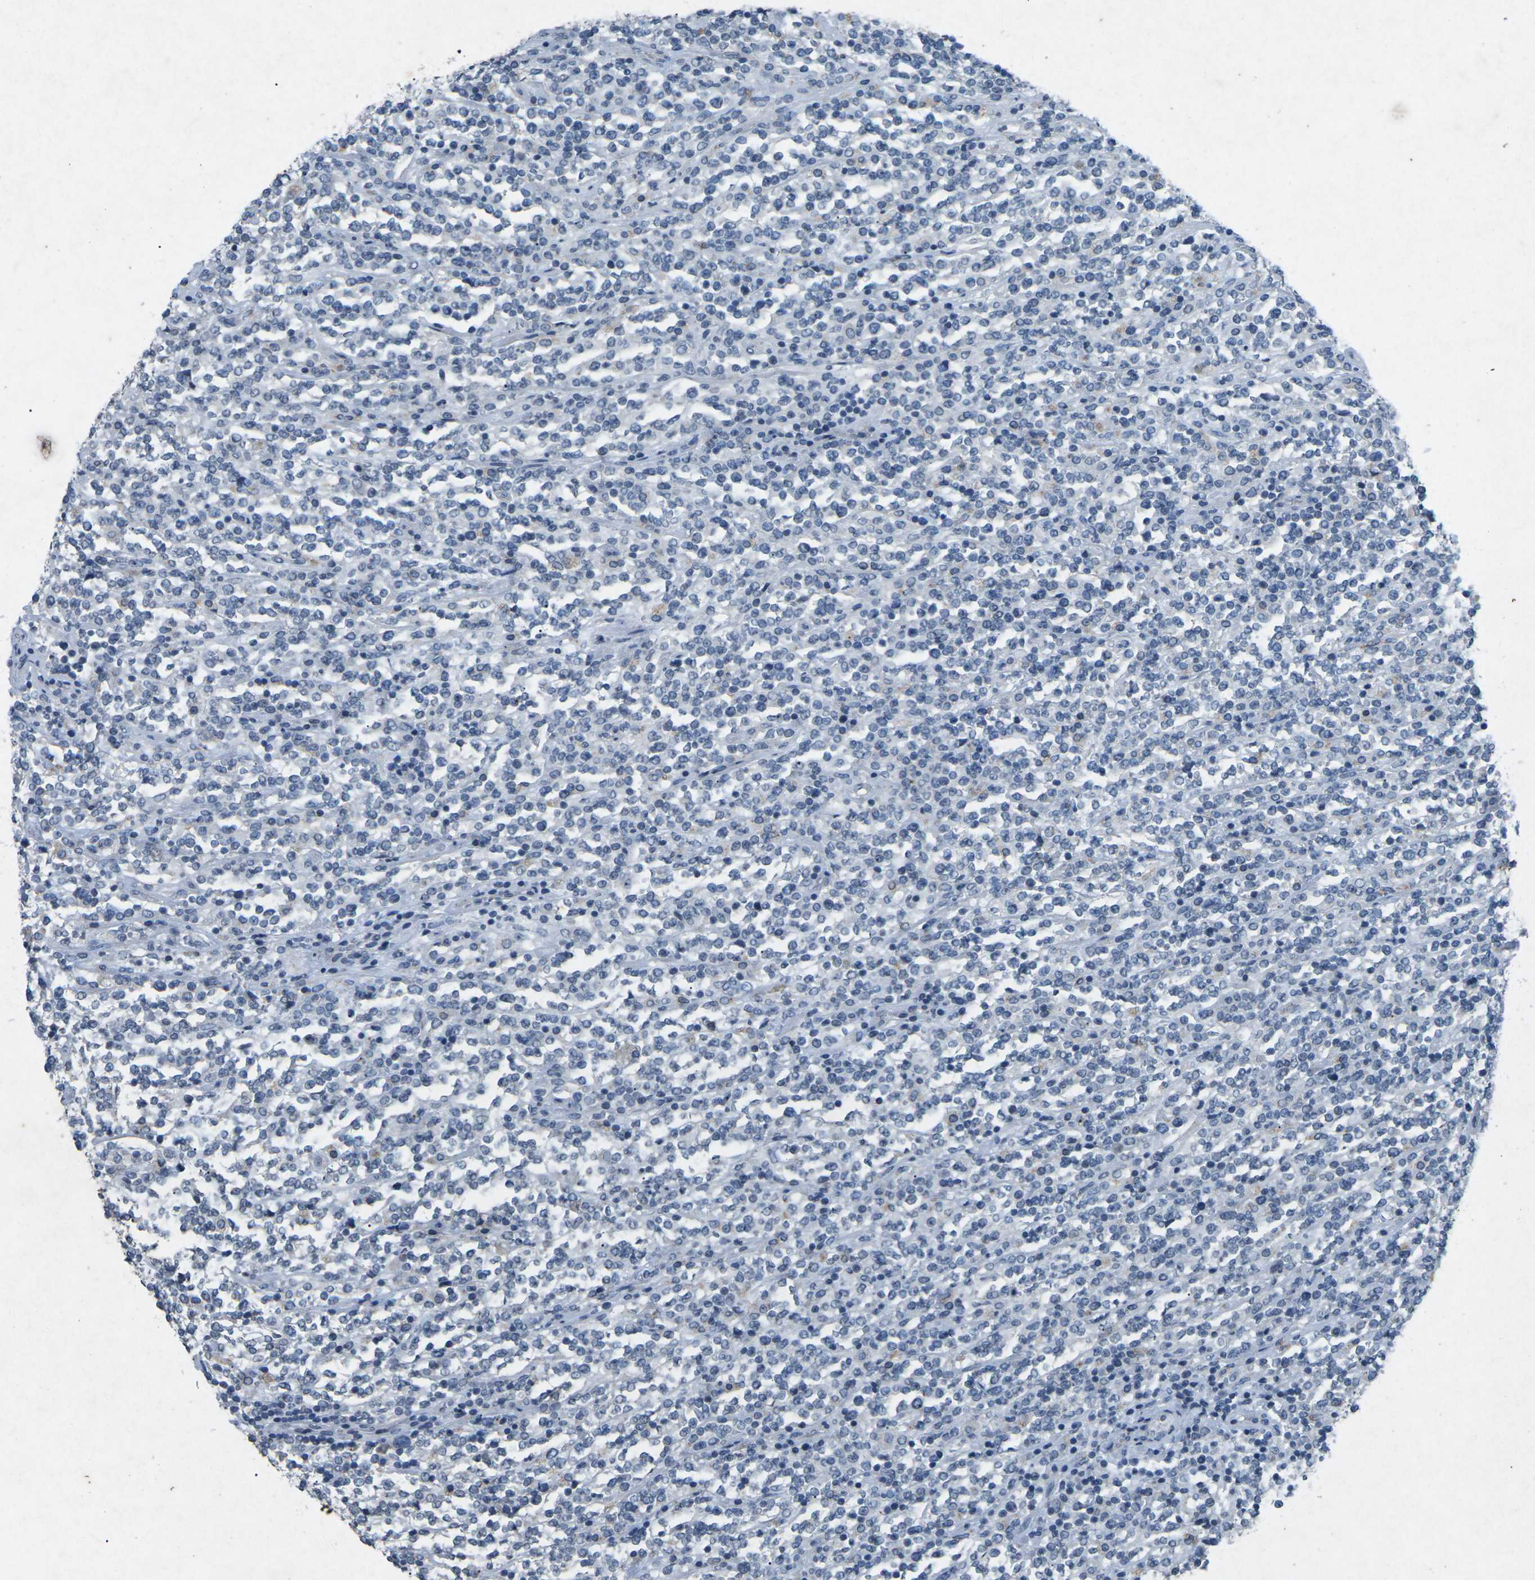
{"staining": {"intensity": "negative", "quantity": "none", "location": "none"}, "tissue": "lymphoma", "cell_type": "Tumor cells", "image_type": "cancer", "snomed": [{"axis": "morphology", "description": "Malignant lymphoma, non-Hodgkin's type, High grade"}, {"axis": "topography", "description": "Soft tissue"}], "caption": "Tumor cells are negative for protein expression in human high-grade malignant lymphoma, non-Hodgkin's type.", "gene": "A1BG", "patient": {"sex": "male", "age": 18}}